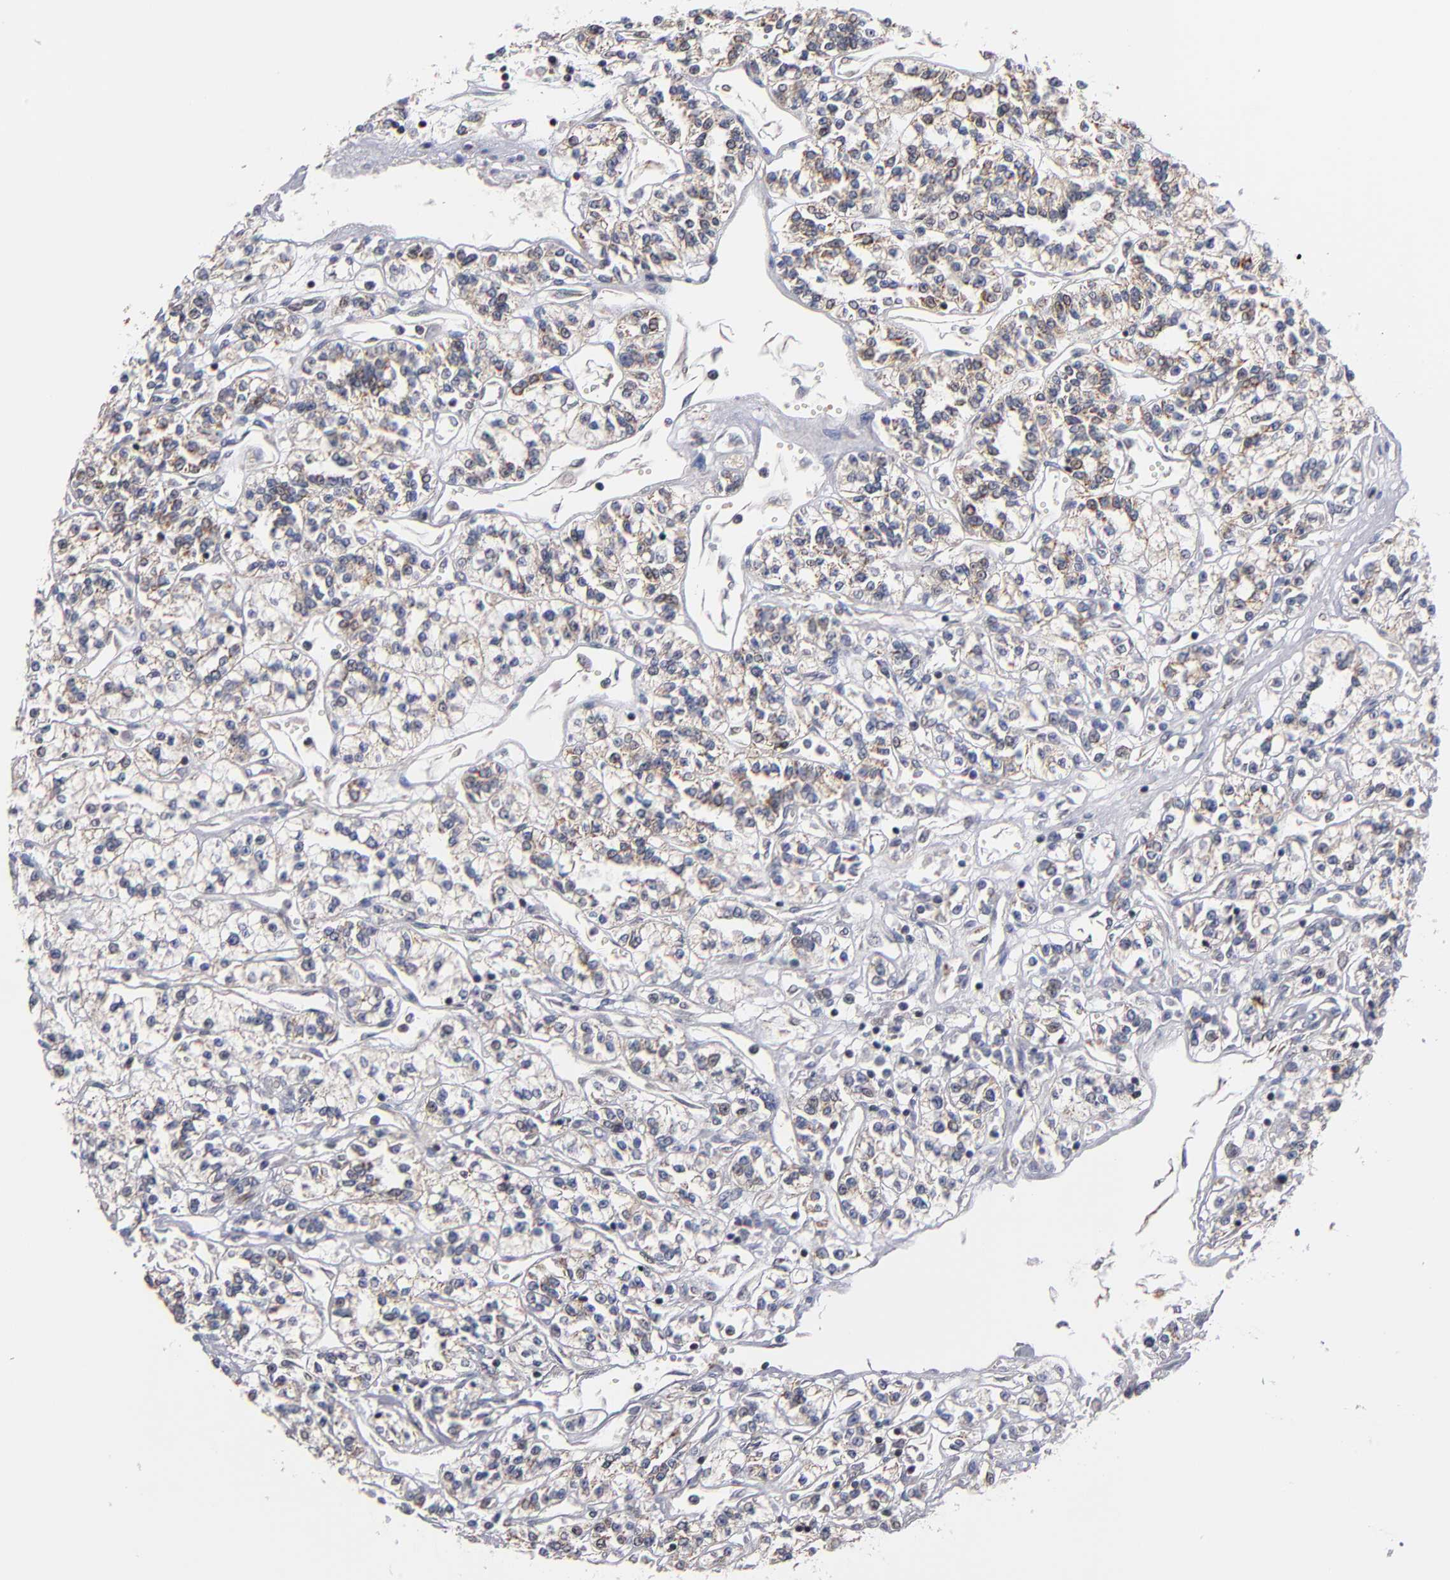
{"staining": {"intensity": "weak", "quantity": "25%-75%", "location": "cytoplasmic/membranous,nuclear"}, "tissue": "renal cancer", "cell_type": "Tumor cells", "image_type": "cancer", "snomed": [{"axis": "morphology", "description": "Adenocarcinoma, NOS"}, {"axis": "topography", "description": "Kidney"}], "caption": "Renal adenocarcinoma stained for a protein (brown) displays weak cytoplasmic/membranous and nuclear positive positivity in approximately 25%-75% of tumor cells.", "gene": "ODF2", "patient": {"sex": "female", "age": 76}}